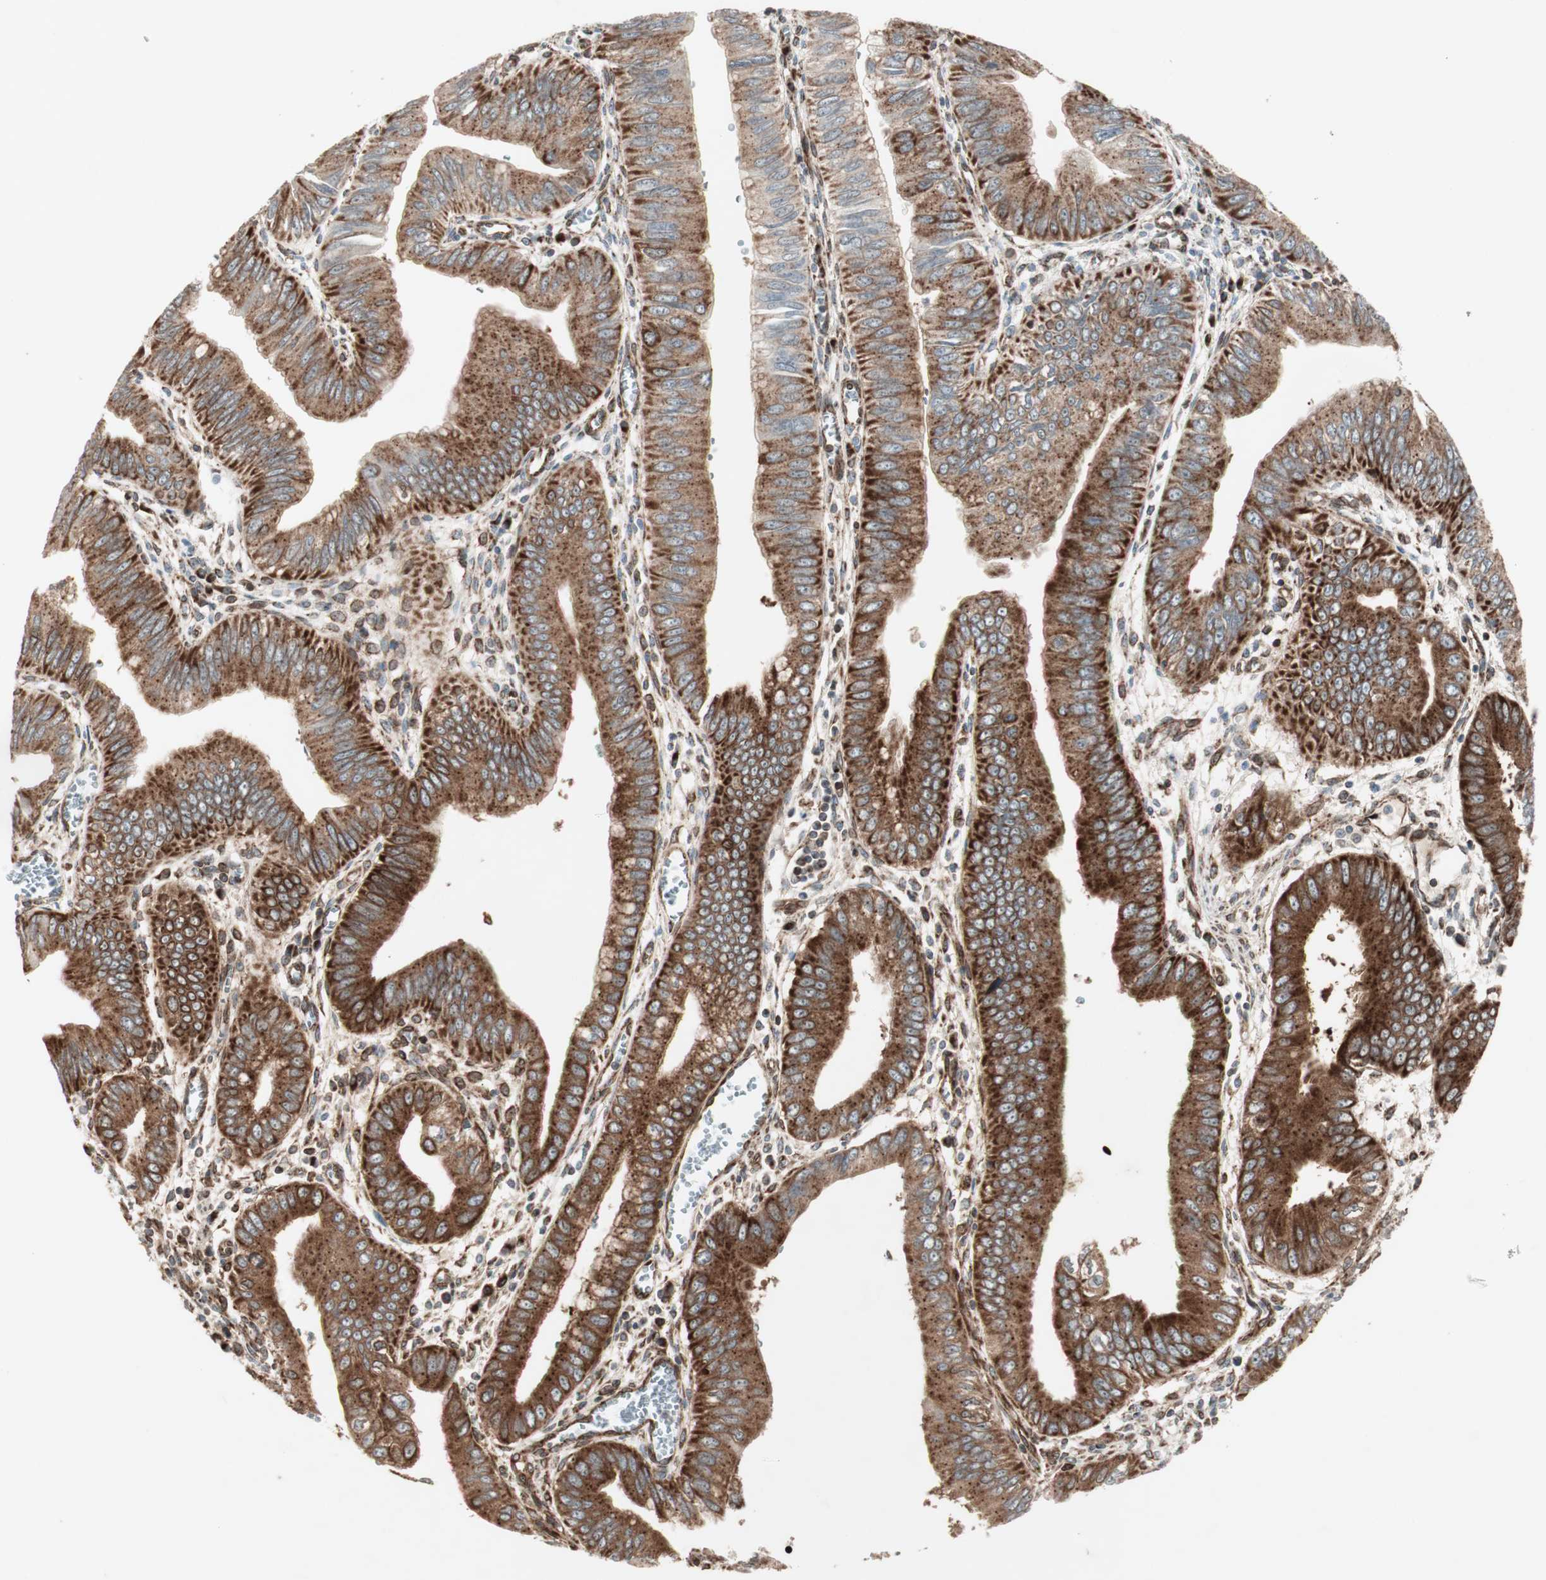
{"staining": {"intensity": "strong", "quantity": ">75%", "location": "cytoplasmic/membranous"}, "tissue": "pancreatic cancer", "cell_type": "Tumor cells", "image_type": "cancer", "snomed": [{"axis": "morphology", "description": "Normal tissue, NOS"}, {"axis": "topography", "description": "Lymph node"}], "caption": "The image shows staining of pancreatic cancer, revealing strong cytoplasmic/membranous protein expression (brown color) within tumor cells.", "gene": "NUP62", "patient": {"sex": "male", "age": 50}}